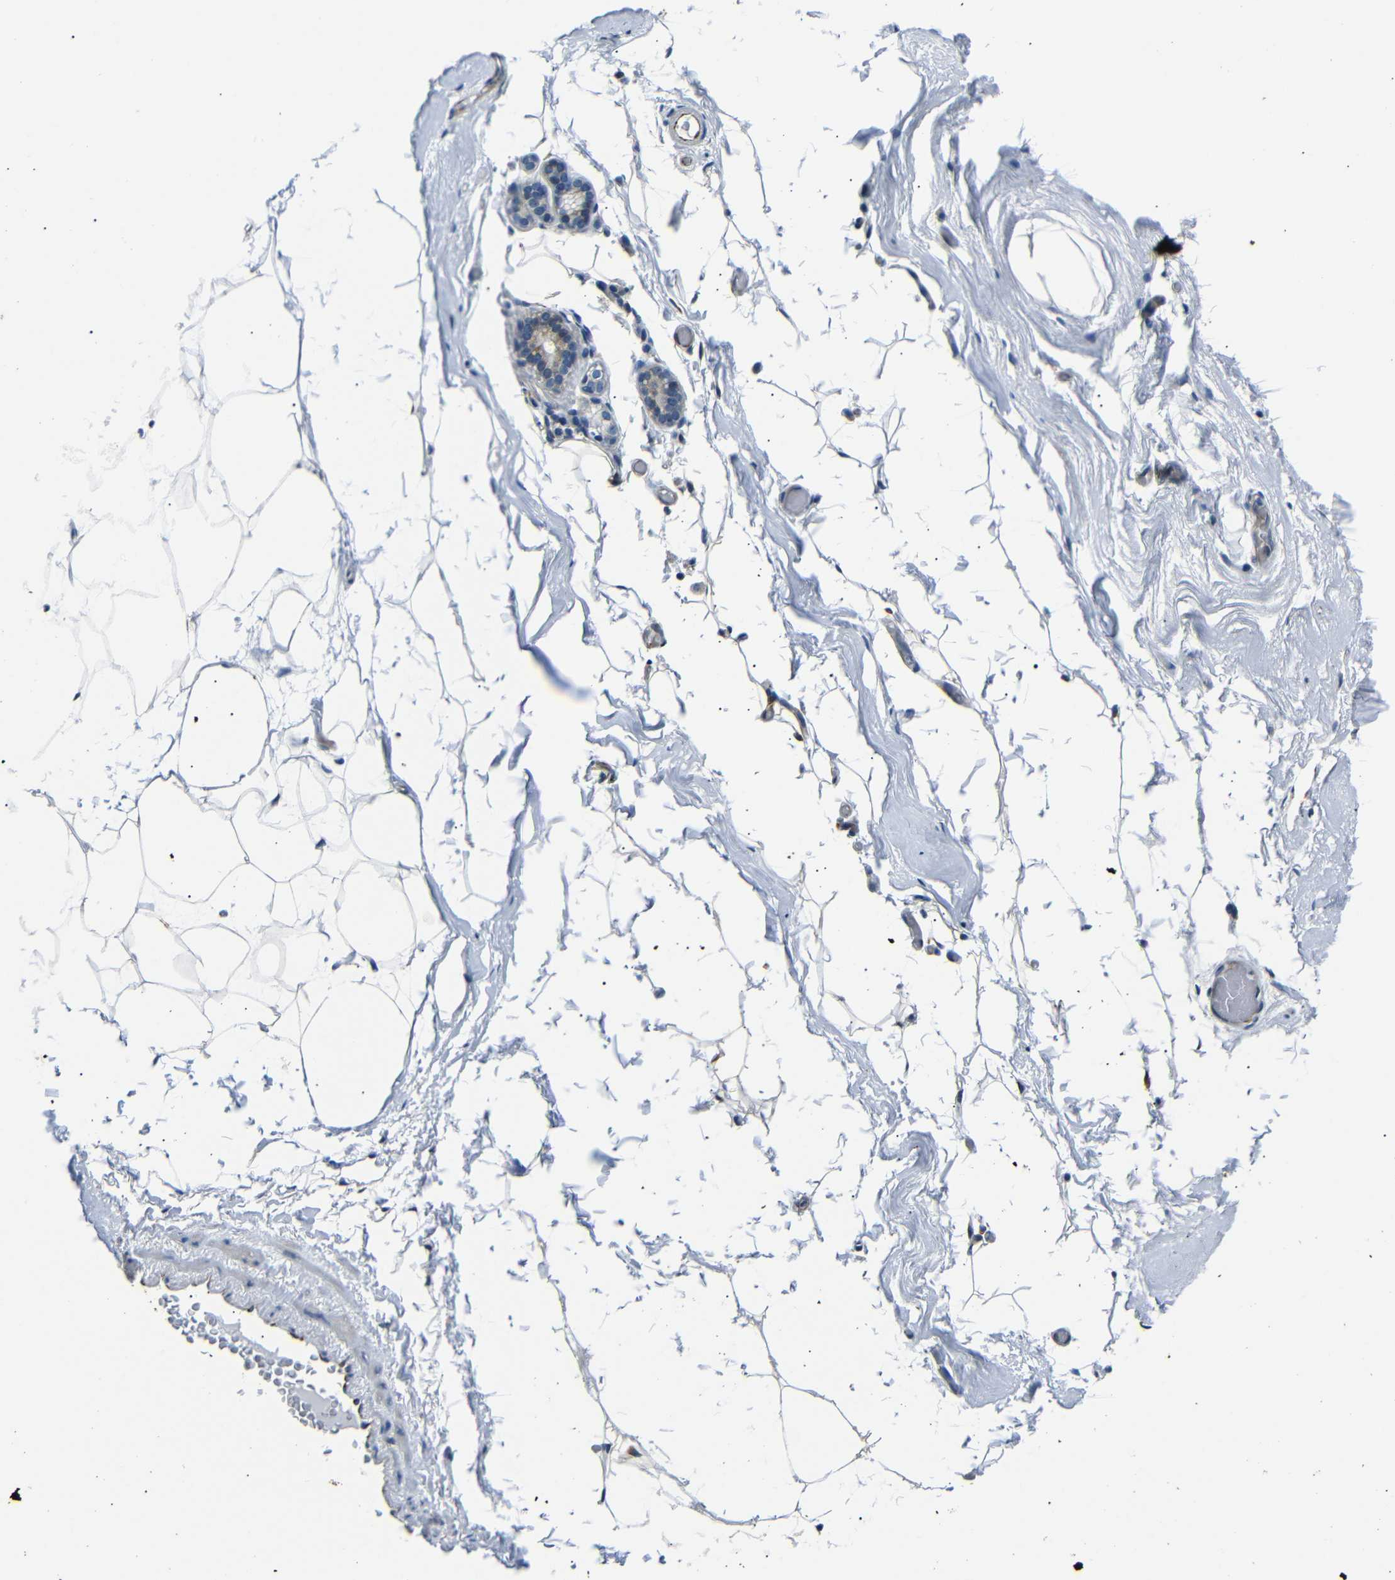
{"staining": {"intensity": "negative", "quantity": "none", "location": "none"}, "tissue": "adipose tissue", "cell_type": "Adipocytes", "image_type": "normal", "snomed": [{"axis": "morphology", "description": "Normal tissue, NOS"}, {"axis": "topography", "description": "Breast"}, {"axis": "topography", "description": "Soft tissue"}], "caption": "Immunohistochemistry (IHC) of normal adipose tissue demonstrates no positivity in adipocytes. (Brightfield microscopy of DAB (3,3'-diaminobenzidine) immunohistochemistry at high magnification).", "gene": "TAFA1", "patient": {"sex": "female", "age": 75}}